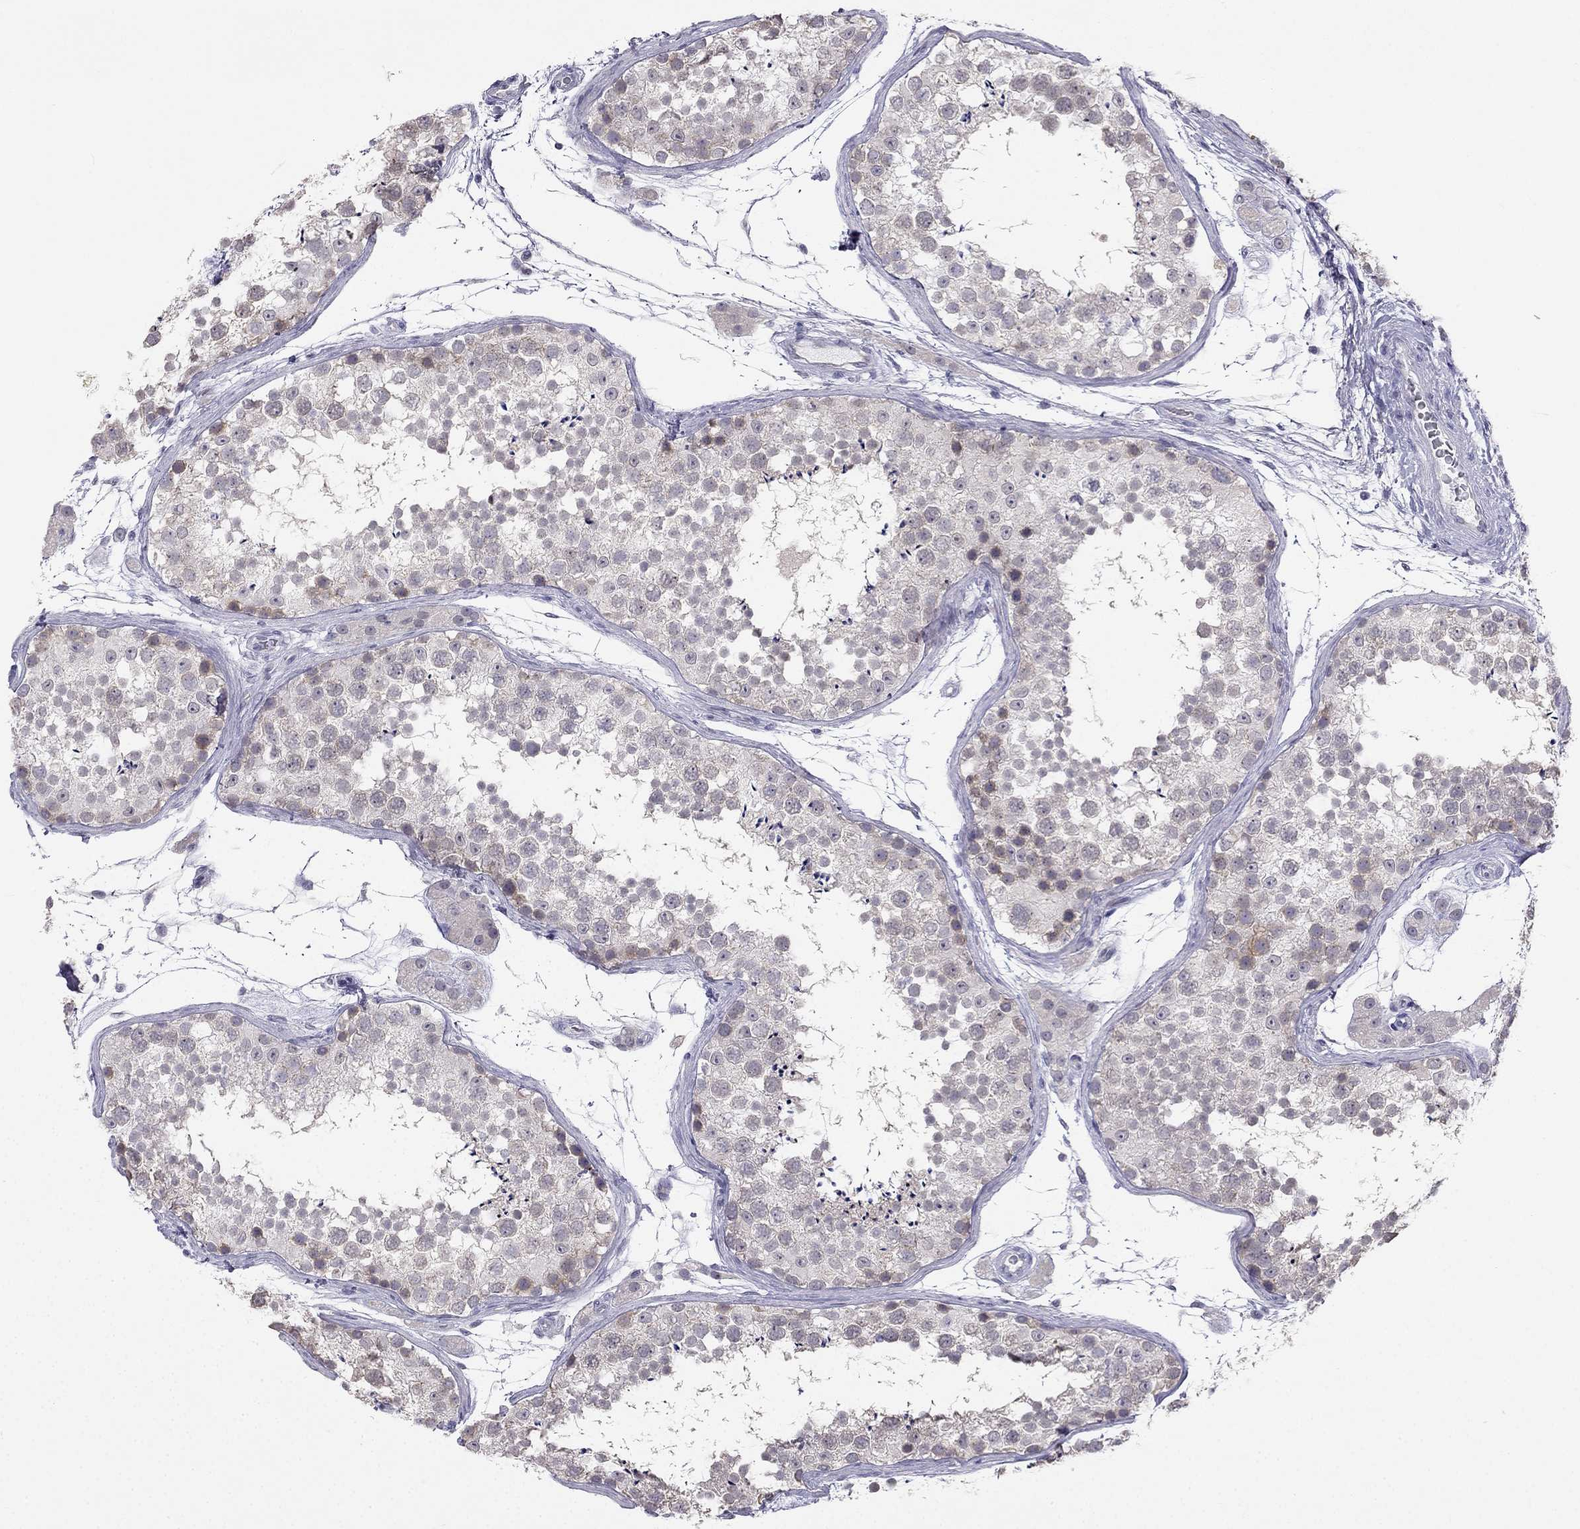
{"staining": {"intensity": "weak", "quantity": "<25%", "location": "cytoplasmic/membranous"}, "tissue": "testis", "cell_type": "Cells in seminiferous ducts", "image_type": "normal", "snomed": [{"axis": "morphology", "description": "Normal tissue, NOS"}, {"axis": "topography", "description": "Testis"}], "caption": "DAB (3,3'-diaminobenzidine) immunohistochemical staining of normal human testis shows no significant positivity in cells in seminiferous ducts.", "gene": "C16orf89", "patient": {"sex": "male", "age": 41}}